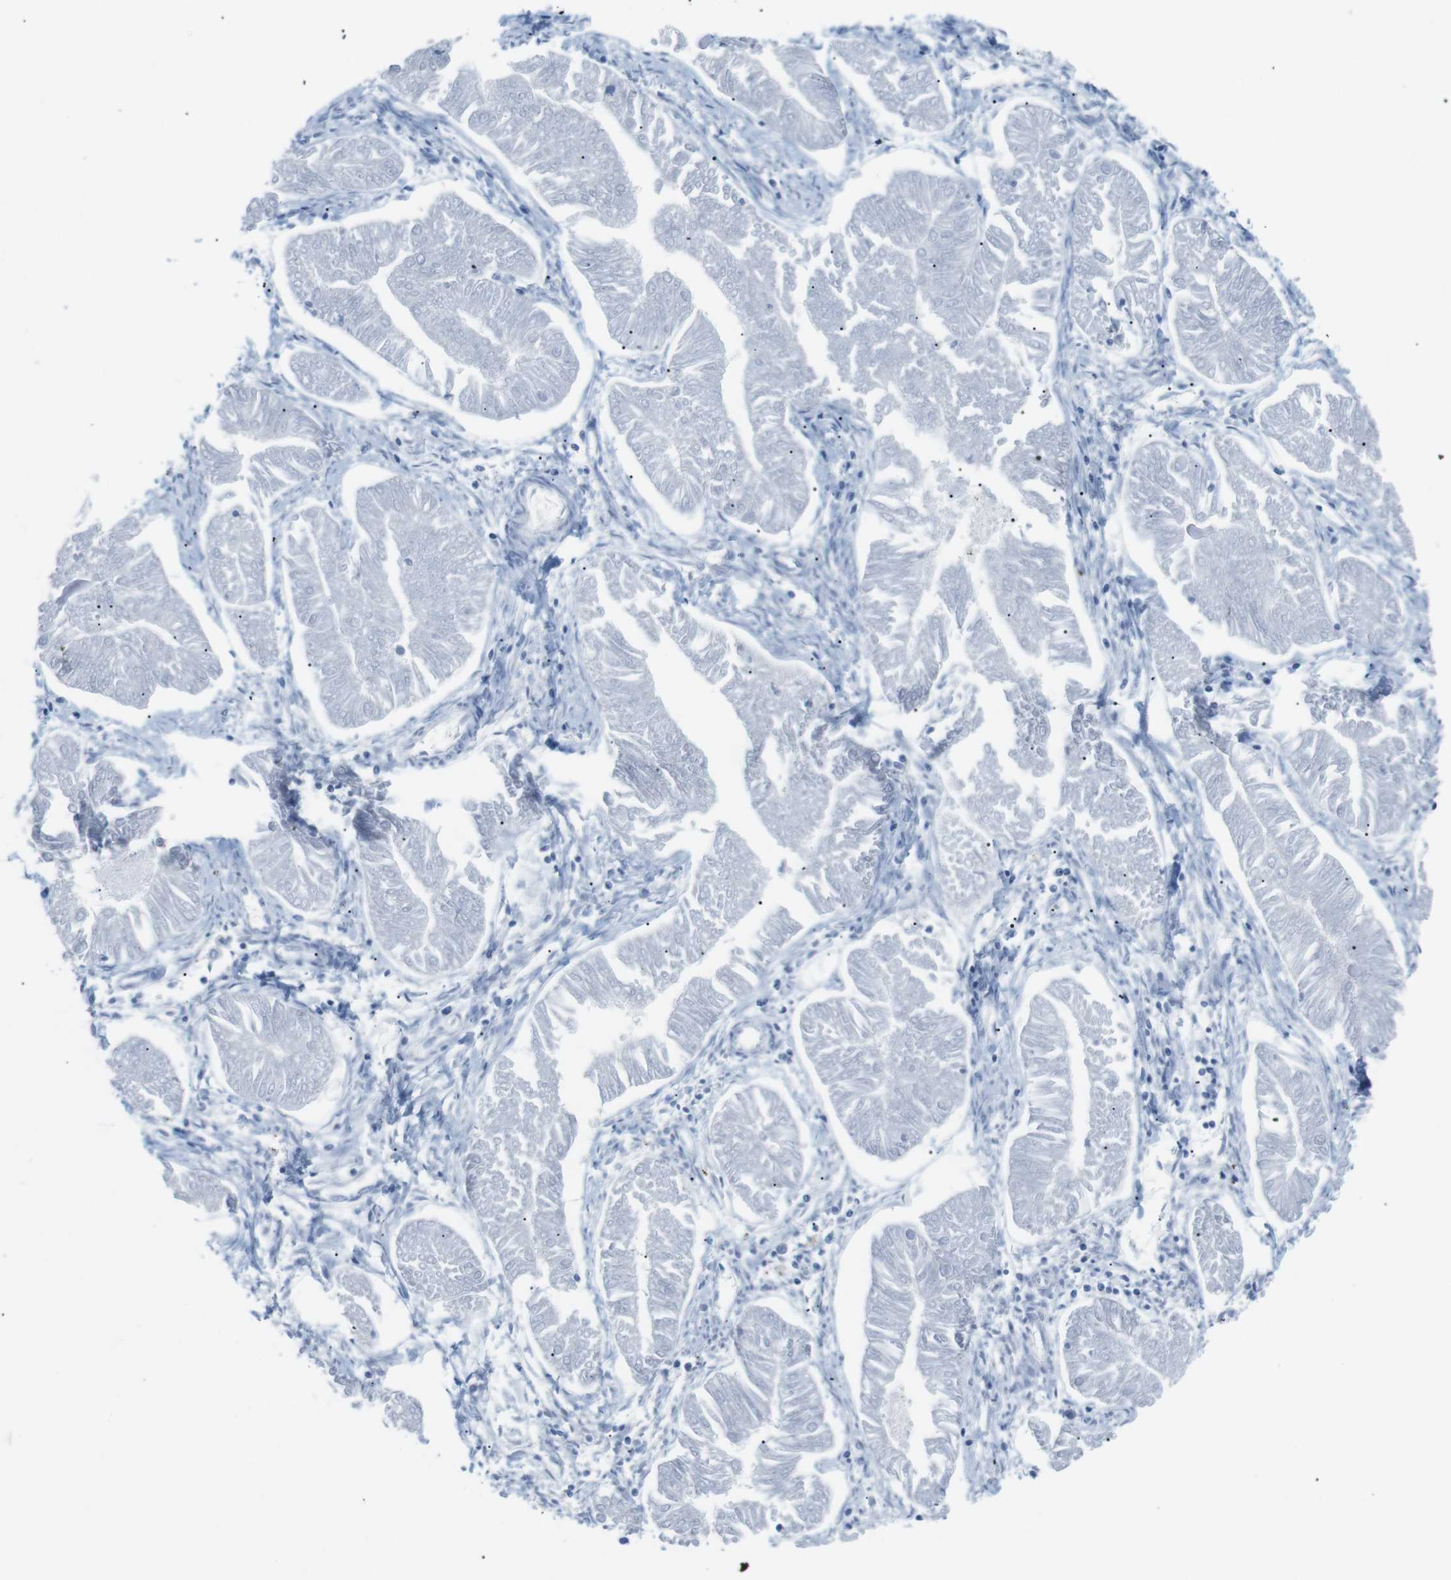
{"staining": {"intensity": "negative", "quantity": "none", "location": "none"}, "tissue": "endometrial cancer", "cell_type": "Tumor cells", "image_type": "cancer", "snomed": [{"axis": "morphology", "description": "Adenocarcinoma, NOS"}, {"axis": "topography", "description": "Endometrium"}], "caption": "High magnification brightfield microscopy of endometrial cancer stained with DAB (brown) and counterstained with hematoxylin (blue): tumor cells show no significant positivity.", "gene": "HBG2", "patient": {"sex": "female", "age": 53}}